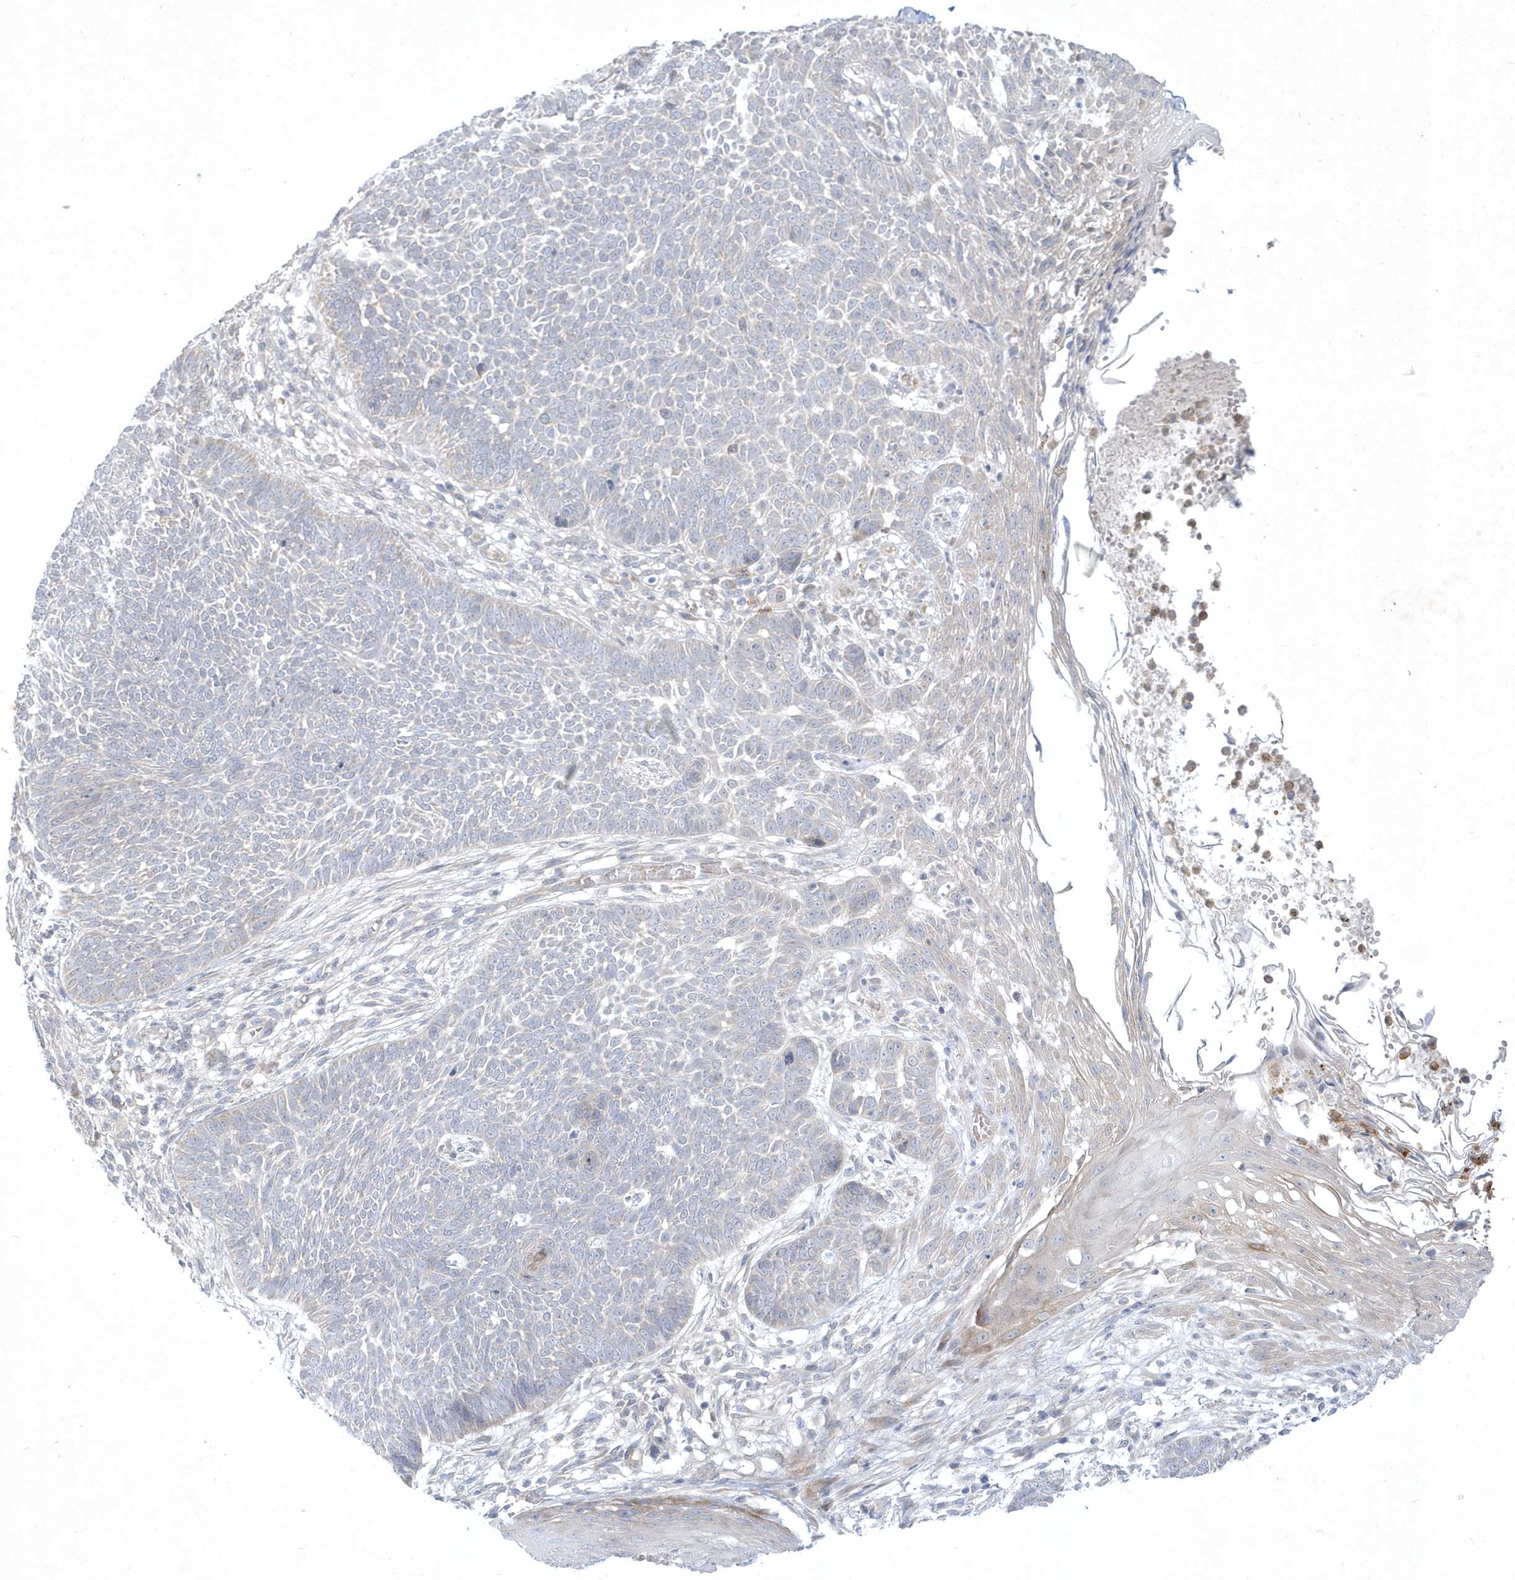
{"staining": {"intensity": "negative", "quantity": "none", "location": "none"}, "tissue": "skin cancer", "cell_type": "Tumor cells", "image_type": "cancer", "snomed": [{"axis": "morphology", "description": "Normal tissue, NOS"}, {"axis": "morphology", "description": "Basal cell carcinoma"}, {"axis": "topography", "description": "Skin"}], "caption": "This is a photomicrograph of immunohistochemistry staining of basal cell carcinoma (skin), which shows no expression in tumor cells.", "gene": "LARS1", "patient": {"sex": "male", "age": 64}}